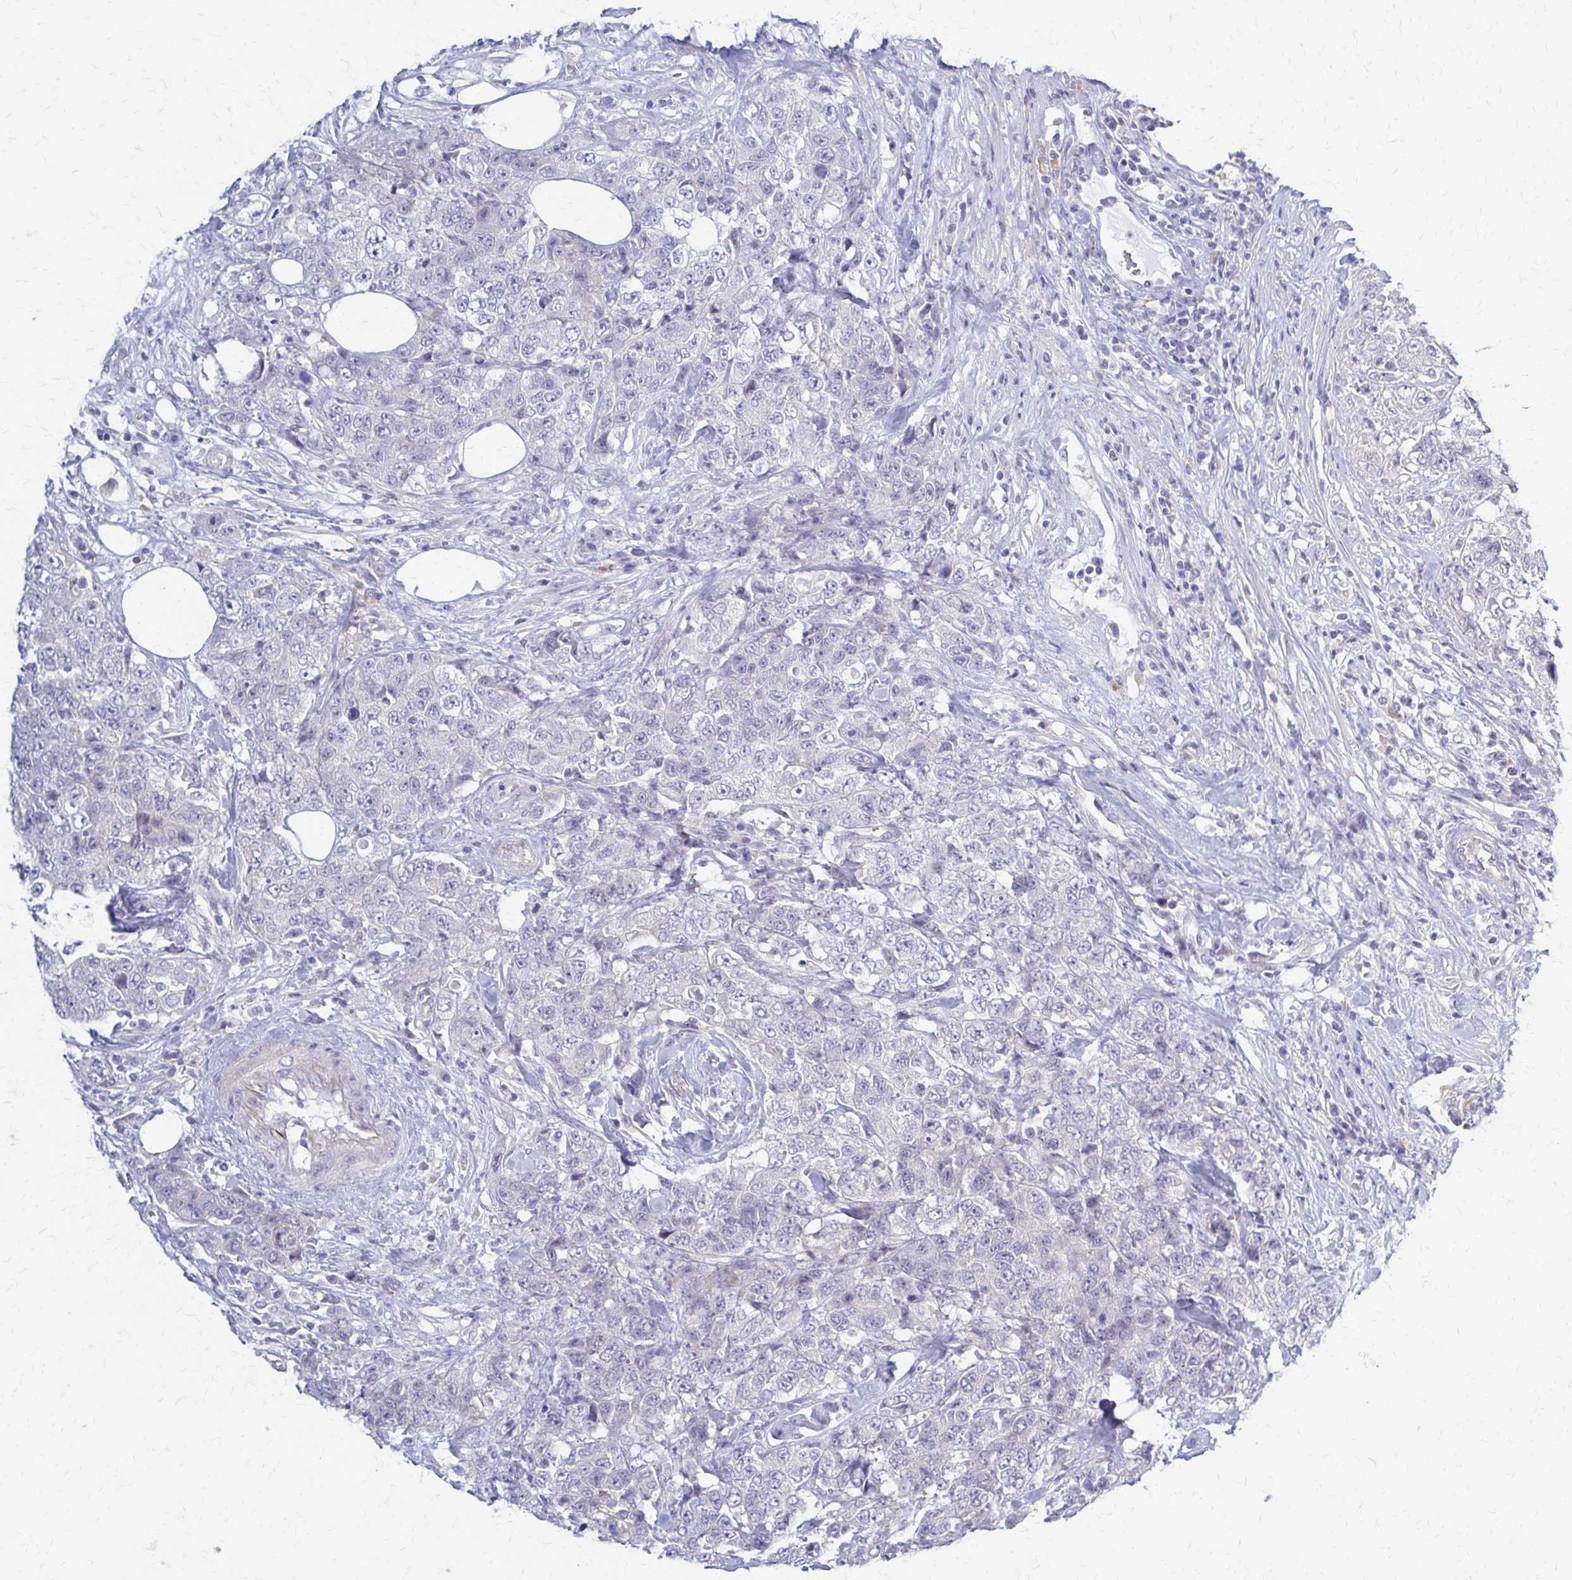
{"staining": {"intensity": "negative", "quantity": "none", "location": "none"}, "tissue": "urothelial cancer", "cell_type": "Tumor cells", "image_type": "cancer", "snomed": [{"axis": "morphology", "description": "Urothelial carcinoma, High grade"}, {"axis": "topography", "description": "Urinary bladder"}], "caption": "This is a micrograph of immunohistochemistry (IHC) staining of high-grade urothelial carcinoma, which shows no positivity in tumor cells. The staining is performed using DAB (3,3'-diaminobenzidine) brown chromogen with nuclei counter-stained in using hematoxylin.", "gene": "RHOBTB2", "patient": {"sex": "female", "age": 78}}